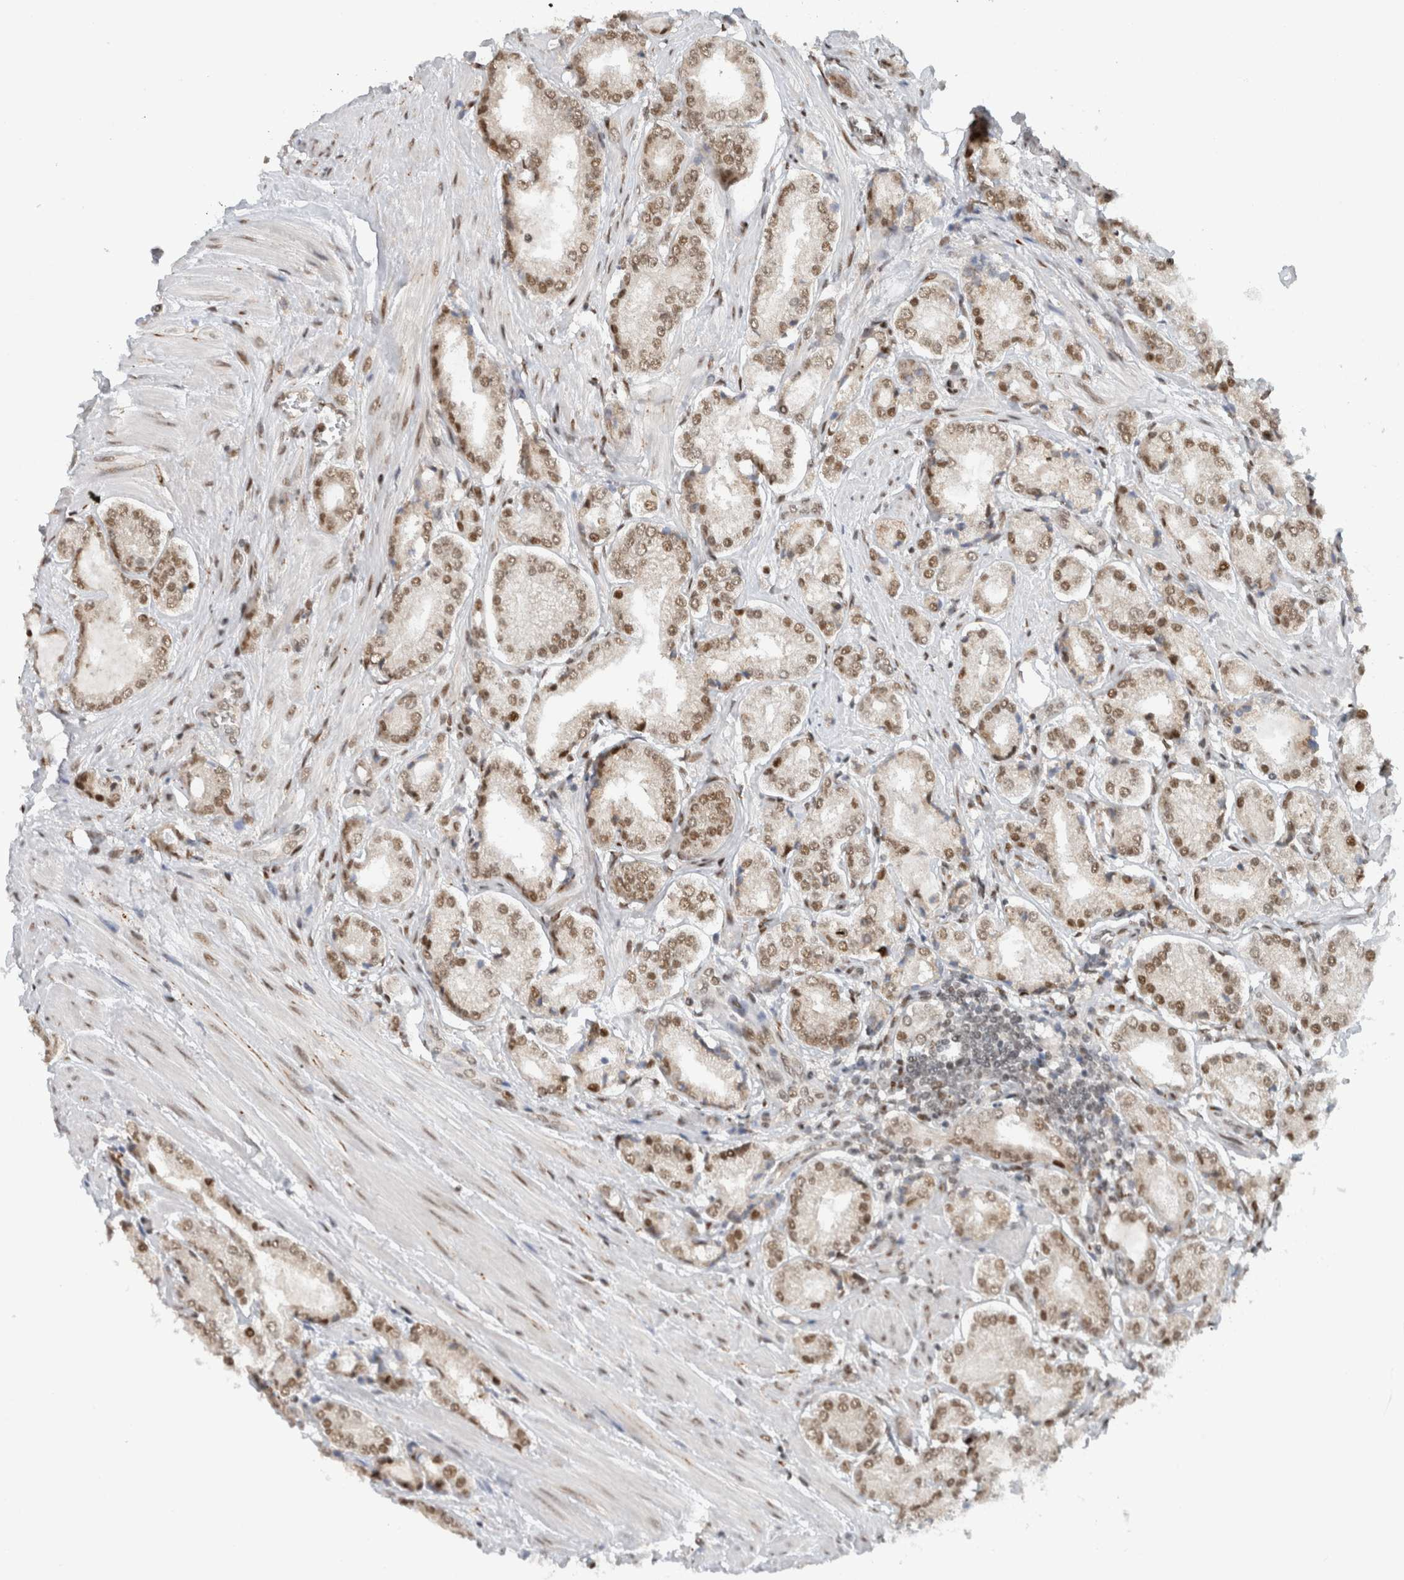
{"staining": {"intensity": "moderate", "quantity": ">75%", "location": "nuclear"}, "tissue": "prostate cancer", "cell_type": "Tumor cells", "image_type": "cancer", "snomed": [{"axis": "morphology", "description": "Adenocarcinoma, Low grade"}, {"axis": "topography", "description": "Prostate"}], "caption": "A brown stain shows moderate nuclear staining of a protein in human prostate cancer (adenocarcinoma (low-grade)) tumor cells.", "gene": "HNRNPR", "patient": {"sex": "male", "age": 62}}